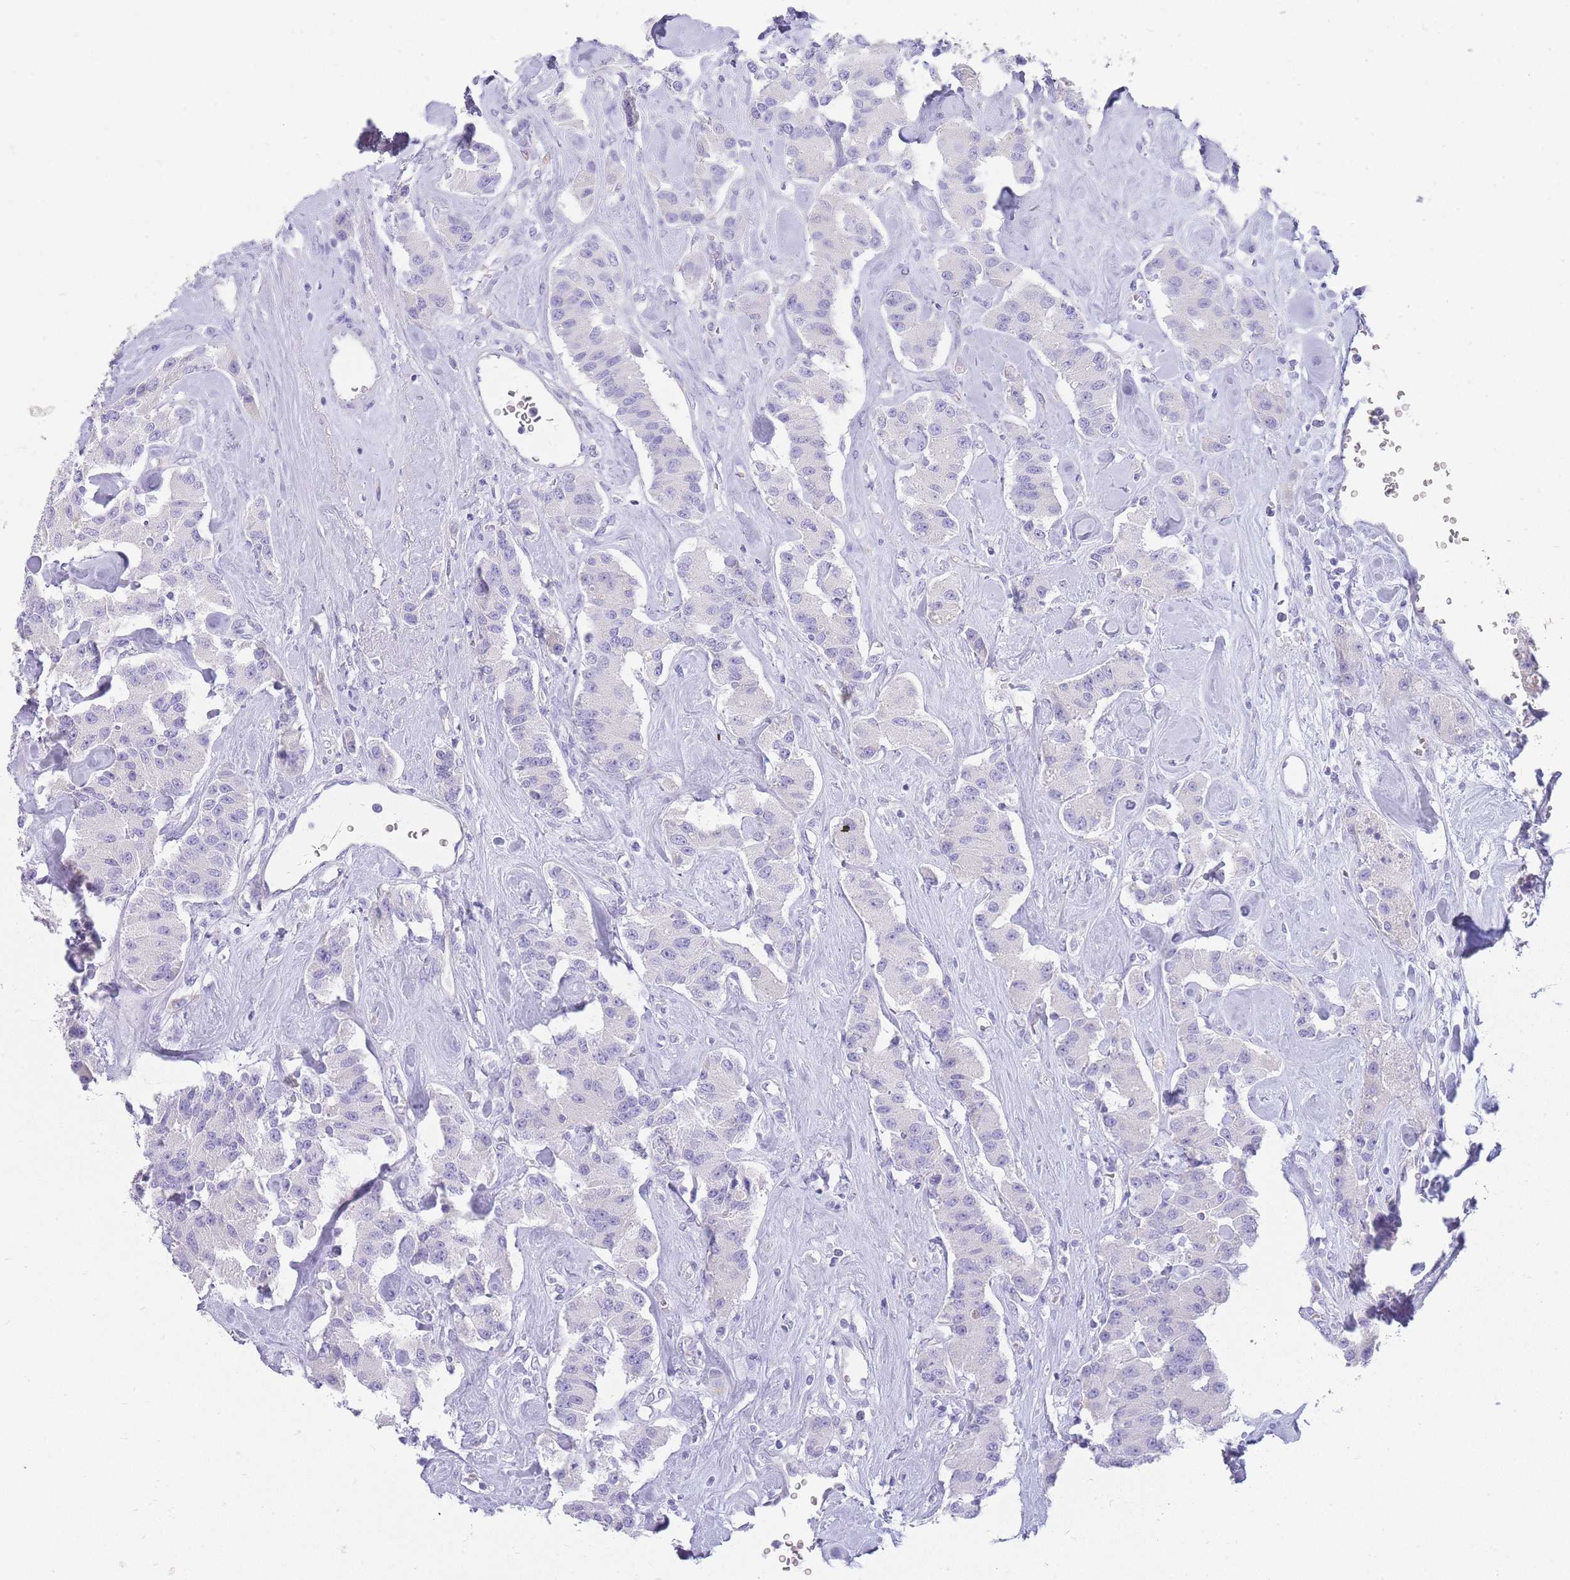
{"staining": {"intensity": "negative", "quantity": "none", "location": "none"}, "tissue": "carcinoid", "cell_type": "Tumor cells", "image_type": "cancer", "snomed": [{"axis": "morphology", "description": "Carcinoid, malignant, NOS"}, {"axis": "topography", "description": "Pancreas"}], "caption": "The immunohistochemistry (IHC) image has no significant staining in tumor cells of carcinoid tissue.", "gene": "UPK1A", "patient": {"sex": "male", "age": 41}}